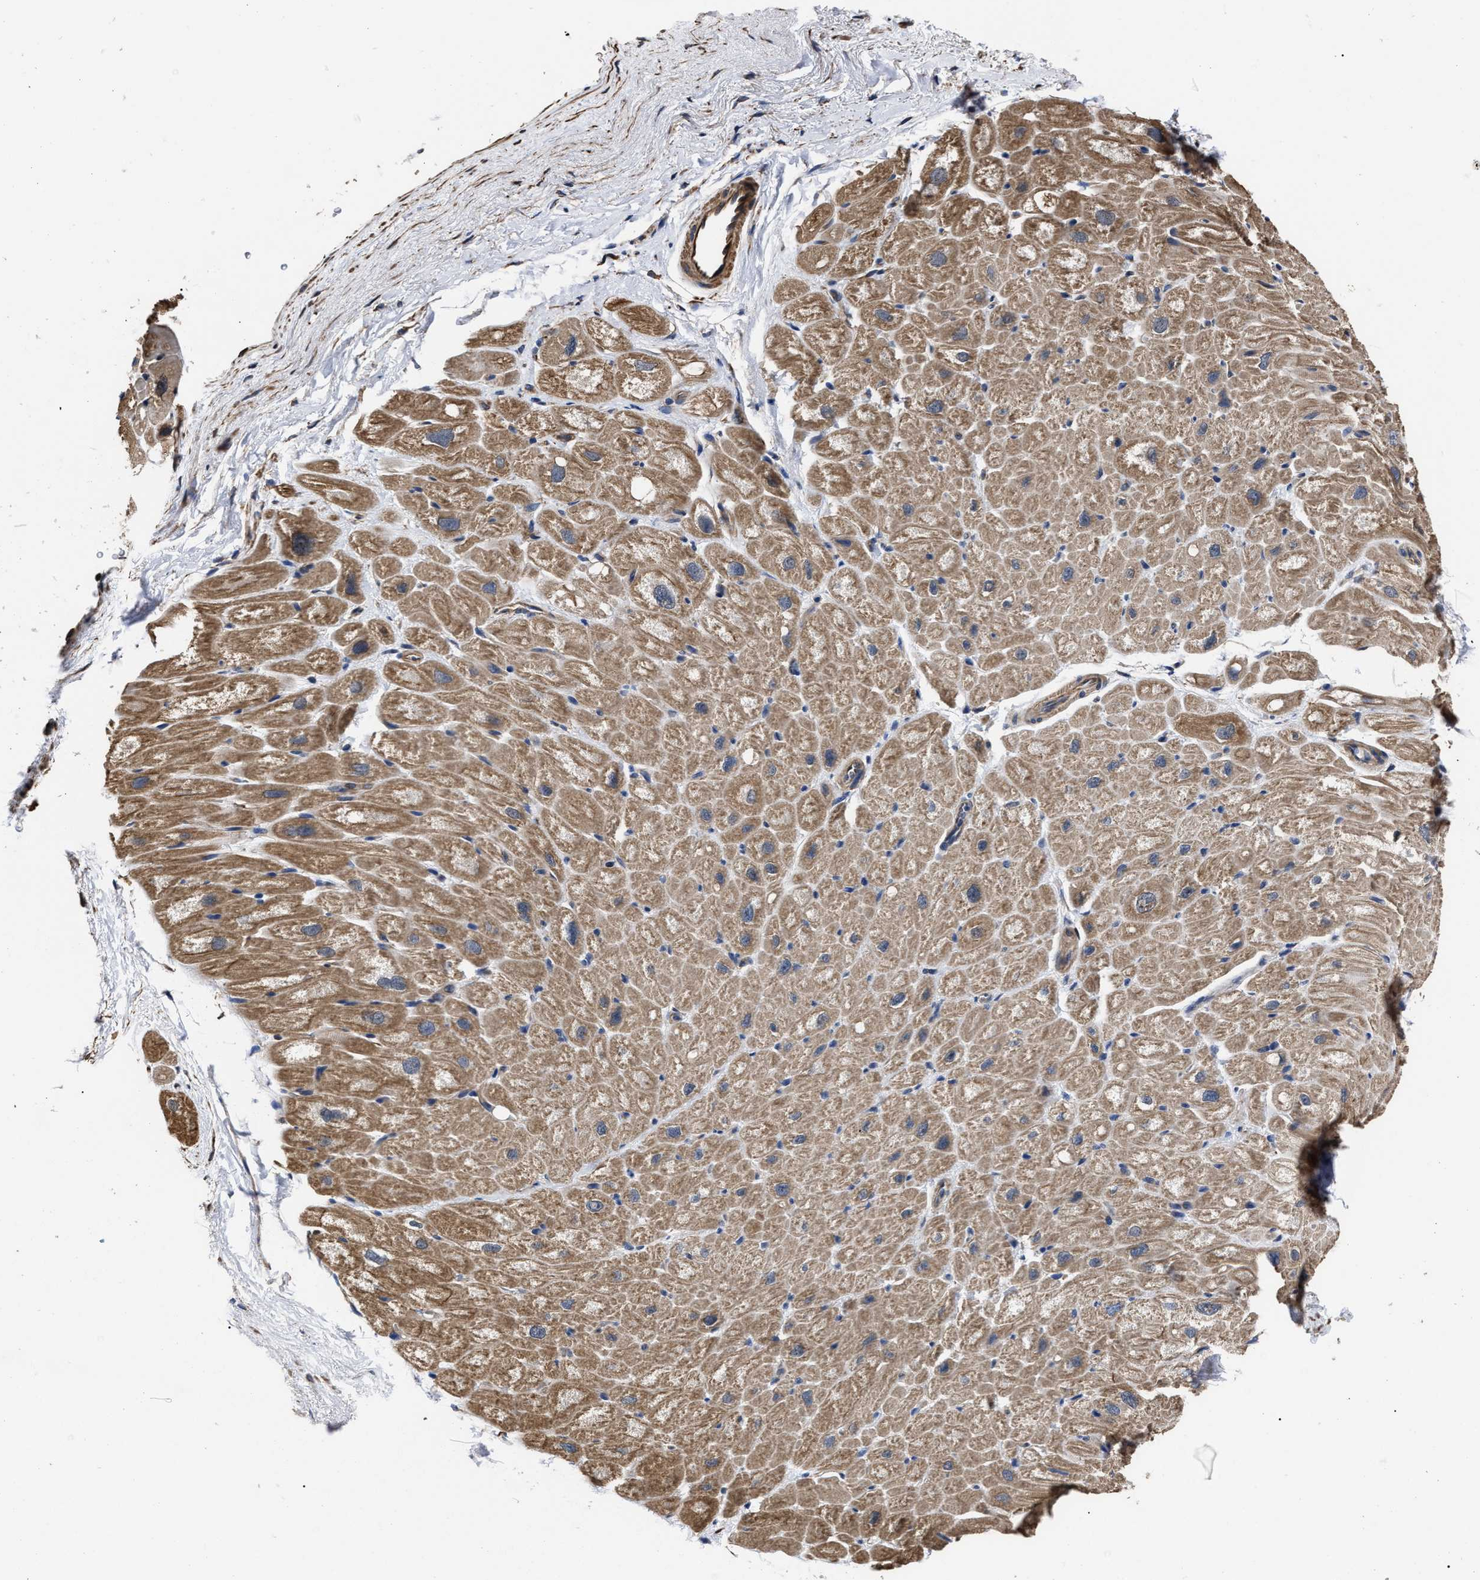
{"staining": {"intensity": "moderate", "quantity": "25%-75%", "location": "cytoplasmic/membranous"}, "tissue": "heart muscle", "cell_type": "Cardiomyocytes", "image_type": "normal", "snomed": [{"axis": "morphology", "description": "Normal tissue, NOS"}, {"axis": "topography", "description": "Heart"}], "caption": "Cardiomyocytes reveal moderate cytoplasmic/membranous positivity in approximately 25%-75% of cells in benign heart muscle.", "gene": "TSPAN33", "patient": {"sex": "male", "age": 49}}